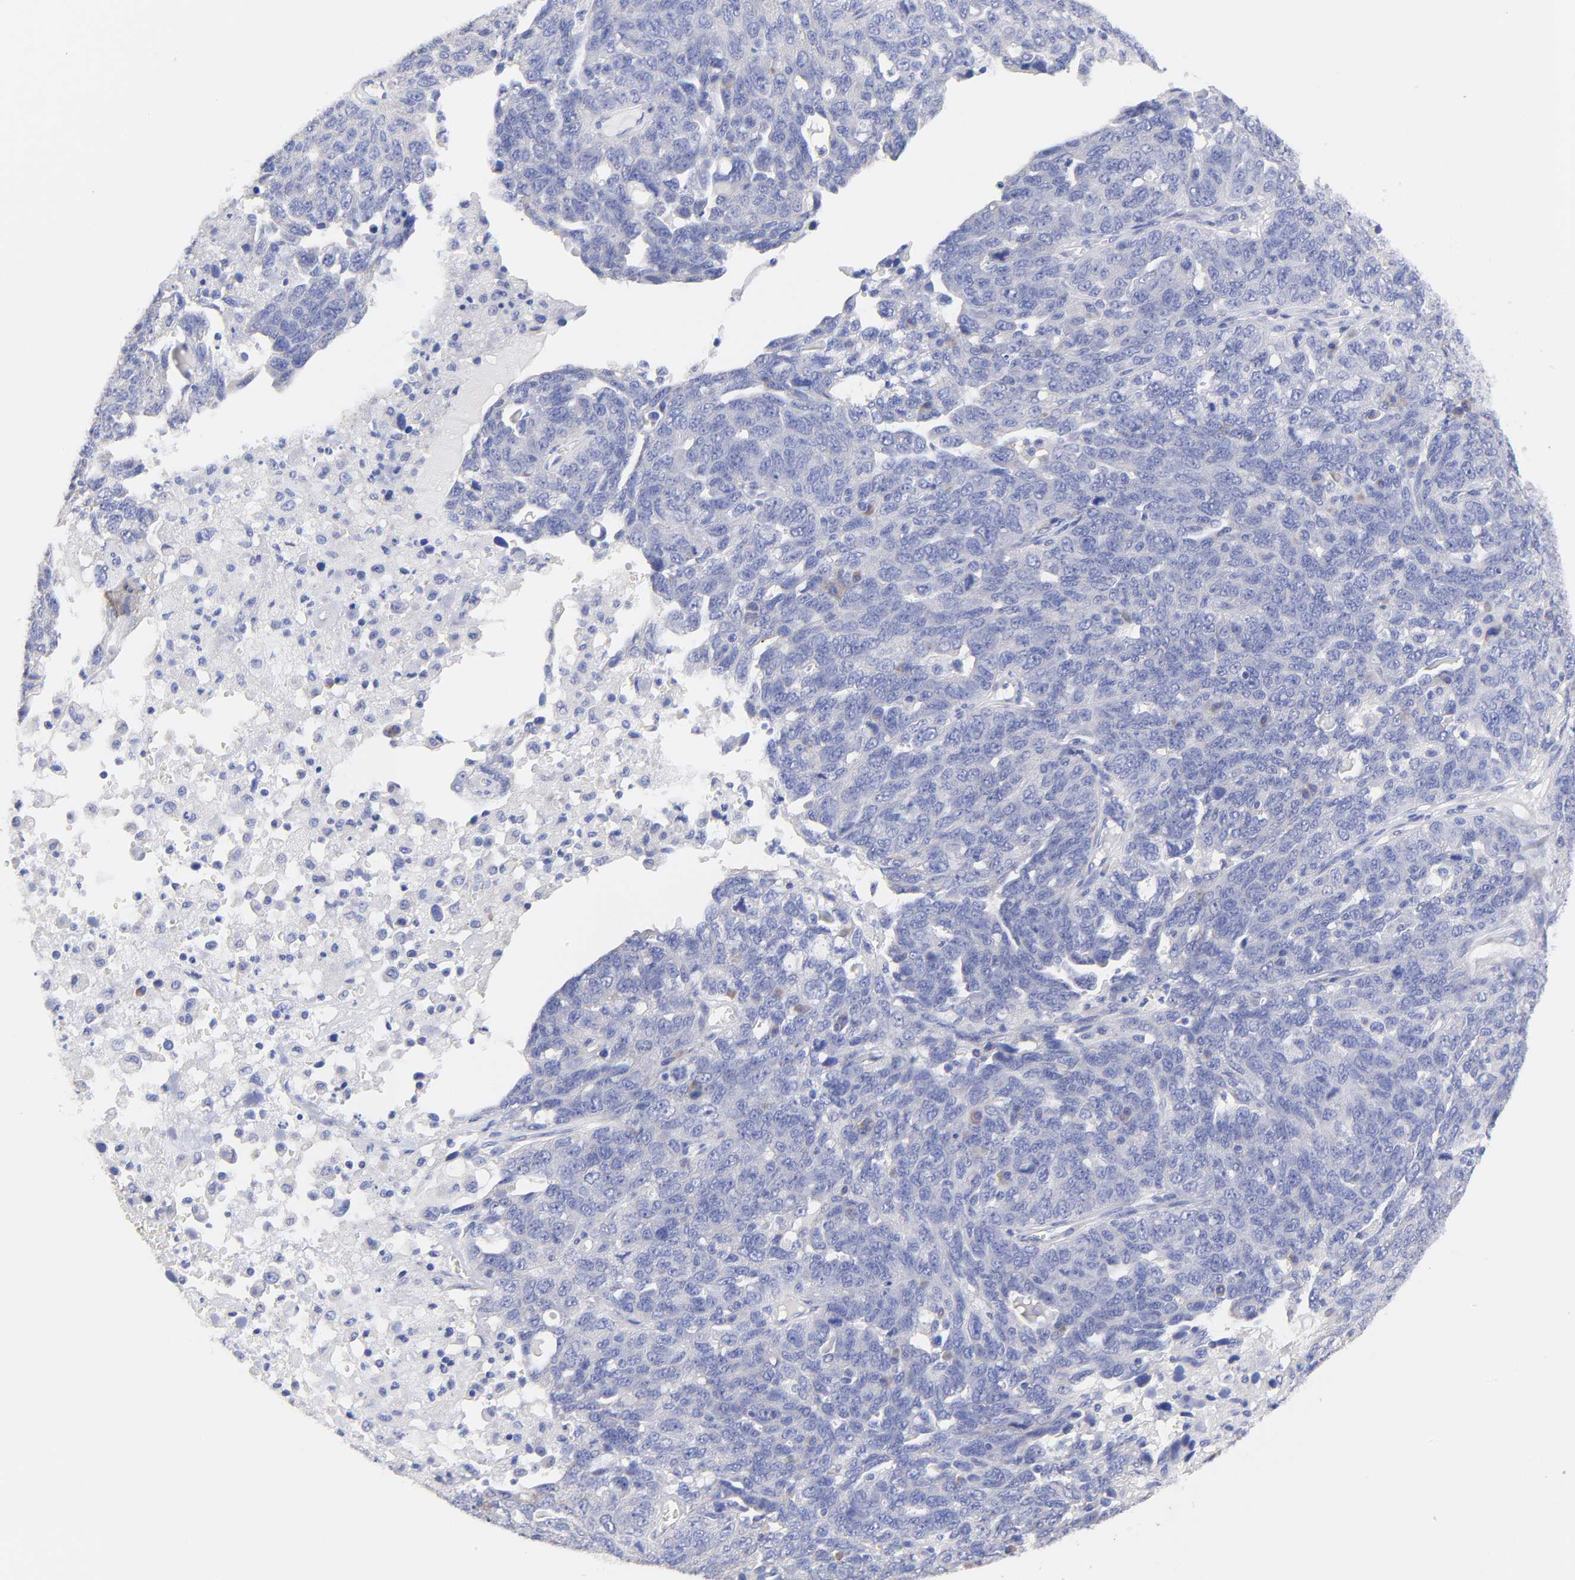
{"staining": {"intensity": "negative", "quantity": "none", "location": "none"}, "tissue": "ovarian cancer", "cell_type": "Tumor cells", "image_type": "cancer", "snomed": [{"axis": "morphology", "description": "Cystadenocarcinoma, serous, NOS"}, {"axis": "topography", "description": "Ovary"}], "caption": "This is an IHC histopathology image of serous cystadenocarcinoma (ovarian). There is no positivity in tumor cells.", "gene": "TNFRSF13C", "patient": {"sex": "female", "age": 71}}